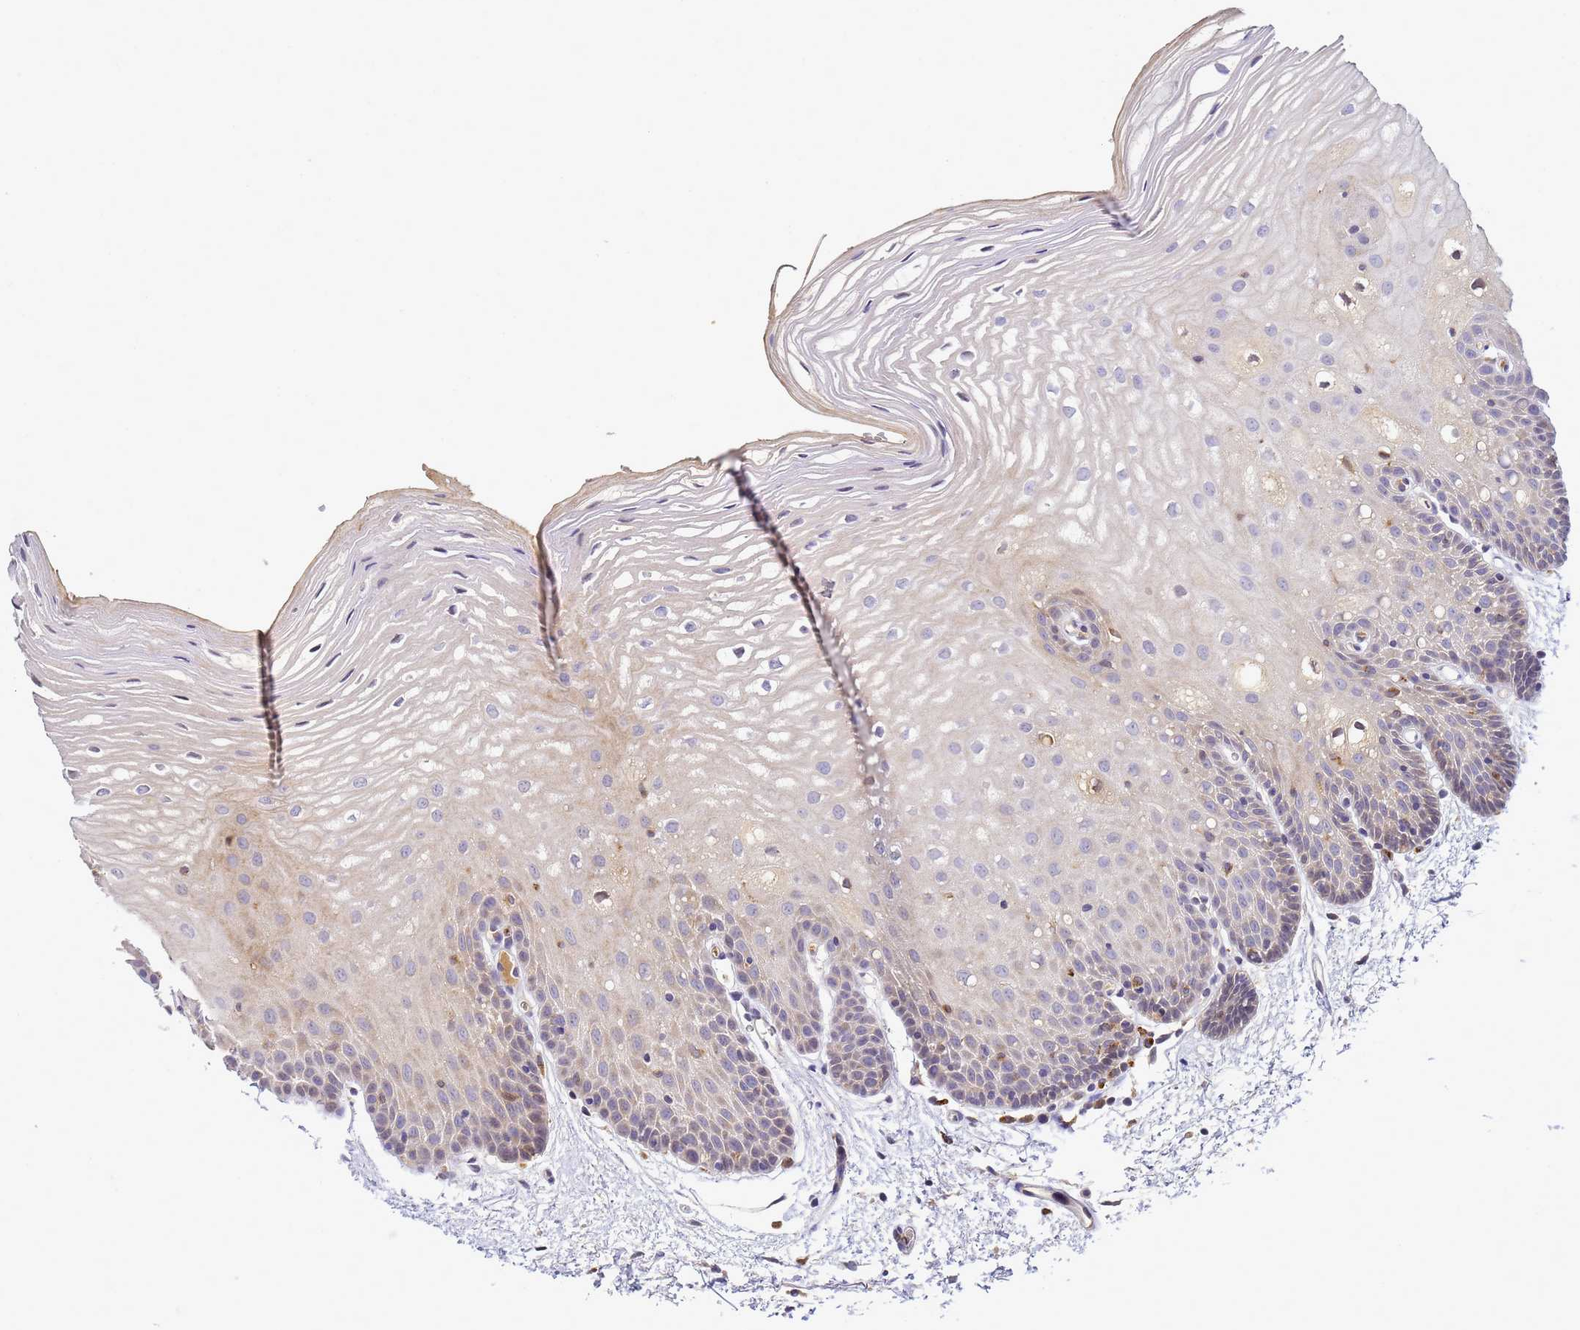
{"staining": {"intensity": "weak", "quantity": "25%-75%", "location": "cytoplasmic/membranous,nuclear"}, "tissue": "oral mucosa", "cell_type": "Squamous epithelial cells", "image_type": "normal", "snomed": [{"axis": "morphology", "description": "Normal tissue, NOS"}, {"axis": "topography", "description": "Oral tissue"}, {"axis": "topography", "description": "Tounge, NOS"}], "caption": "A brown stain shows weak cytoplasmic/membranous,nuclear staining of a protein in squamous epithelial cells of unremarkable human oral mucosa.", "gene": "TMEM74B", "patient": {"sex": "female", "age": 73}}